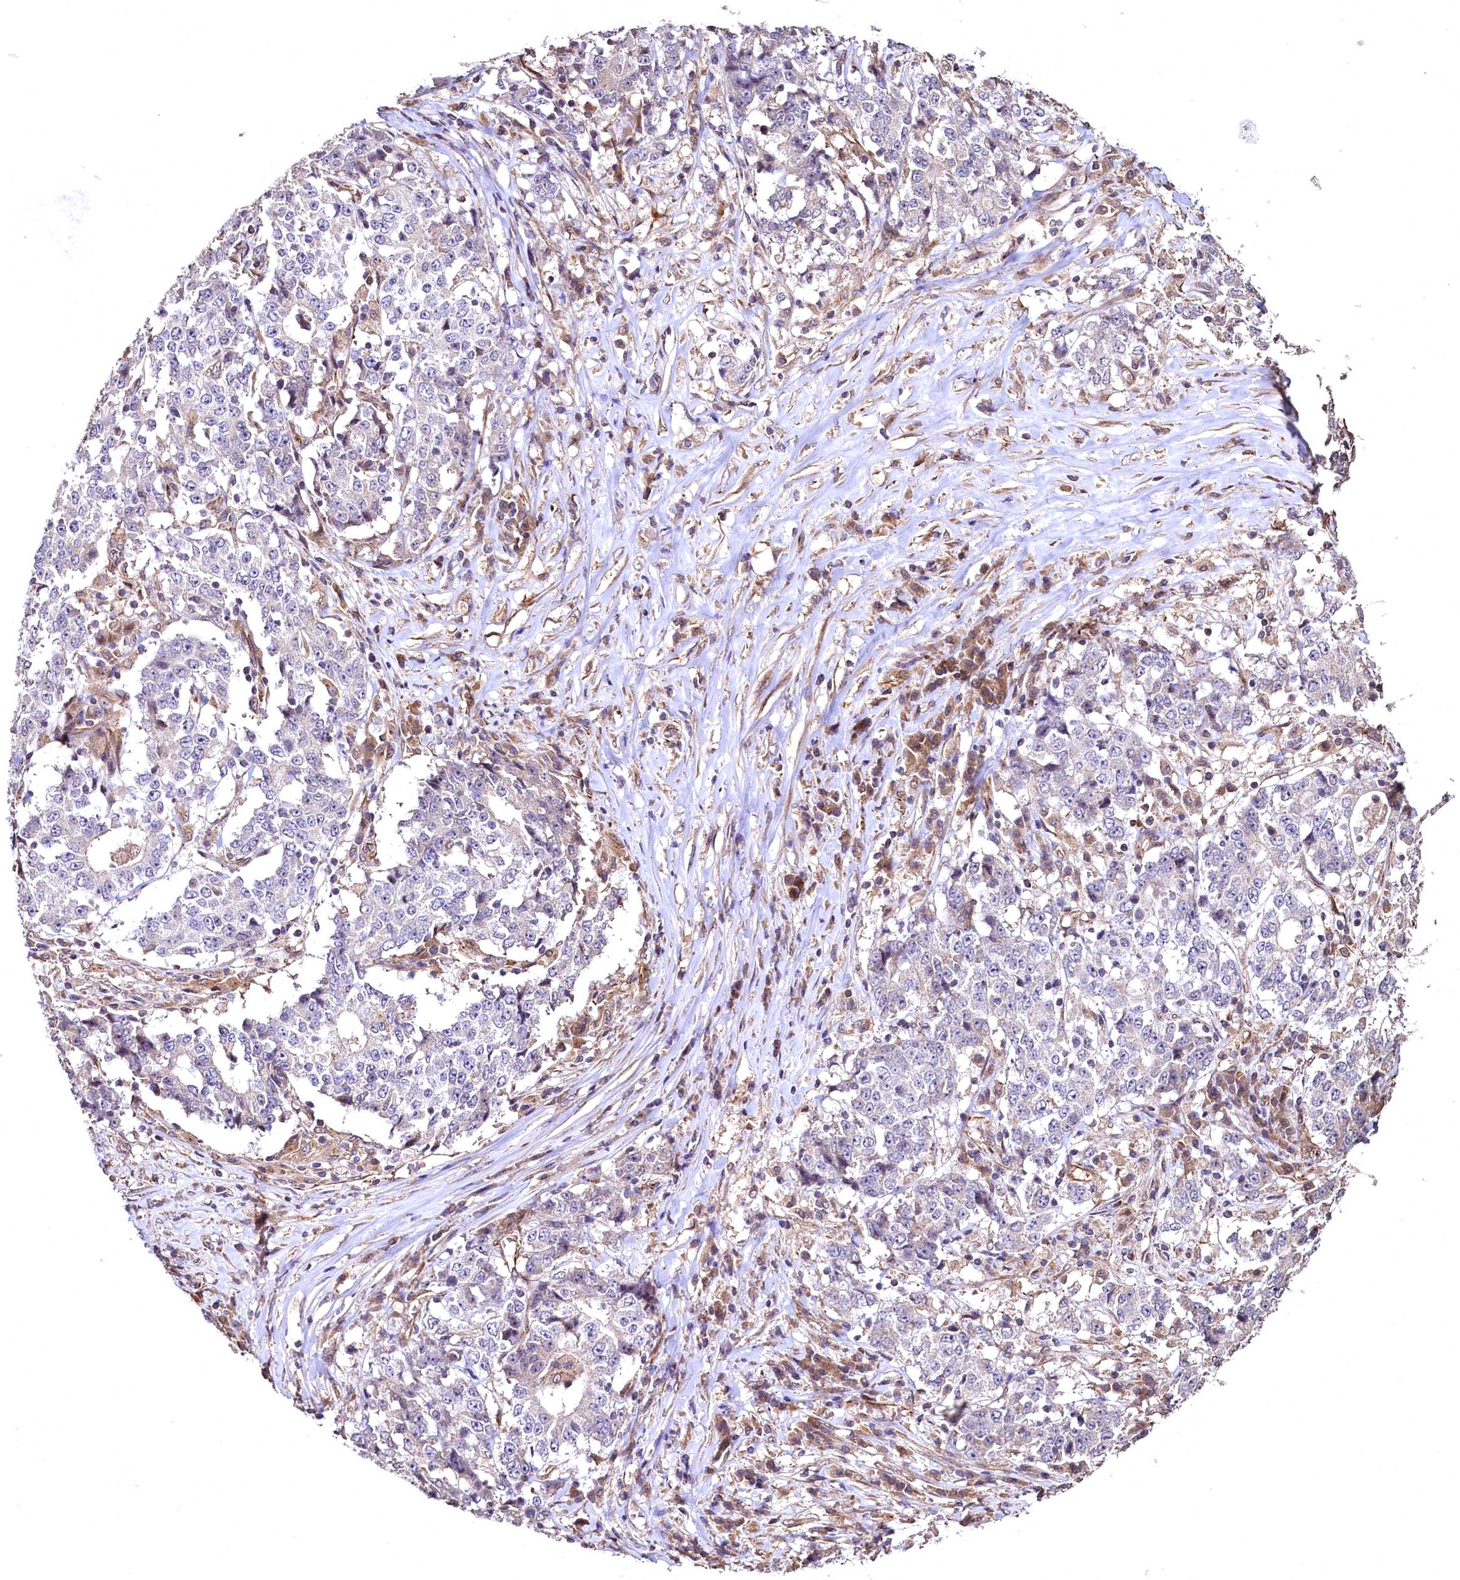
{"staining": {"intensity": "negative", "quantity": "none", "location": "none"}, "tissue": "stomach cancer", "cell_type": "Tumor cells", "image_type": "cancer", "snomed": [{"axis": "morphology", "description": "Adenocarcinoma, NOS"}, {"axis": "topography", "description": "Stomach"}], "caption": "The image reveals no staining of tumor cells in stomach cancer. The staining was performed using DAB (3,3'-diaminobenzidine) to visualize the protein expression in brown, while the nuclei were stained in blue with hematoxylin (Magnification: 20x).", "gene": "TBCEL", "patient": {"sex": "male", "age": 59}}